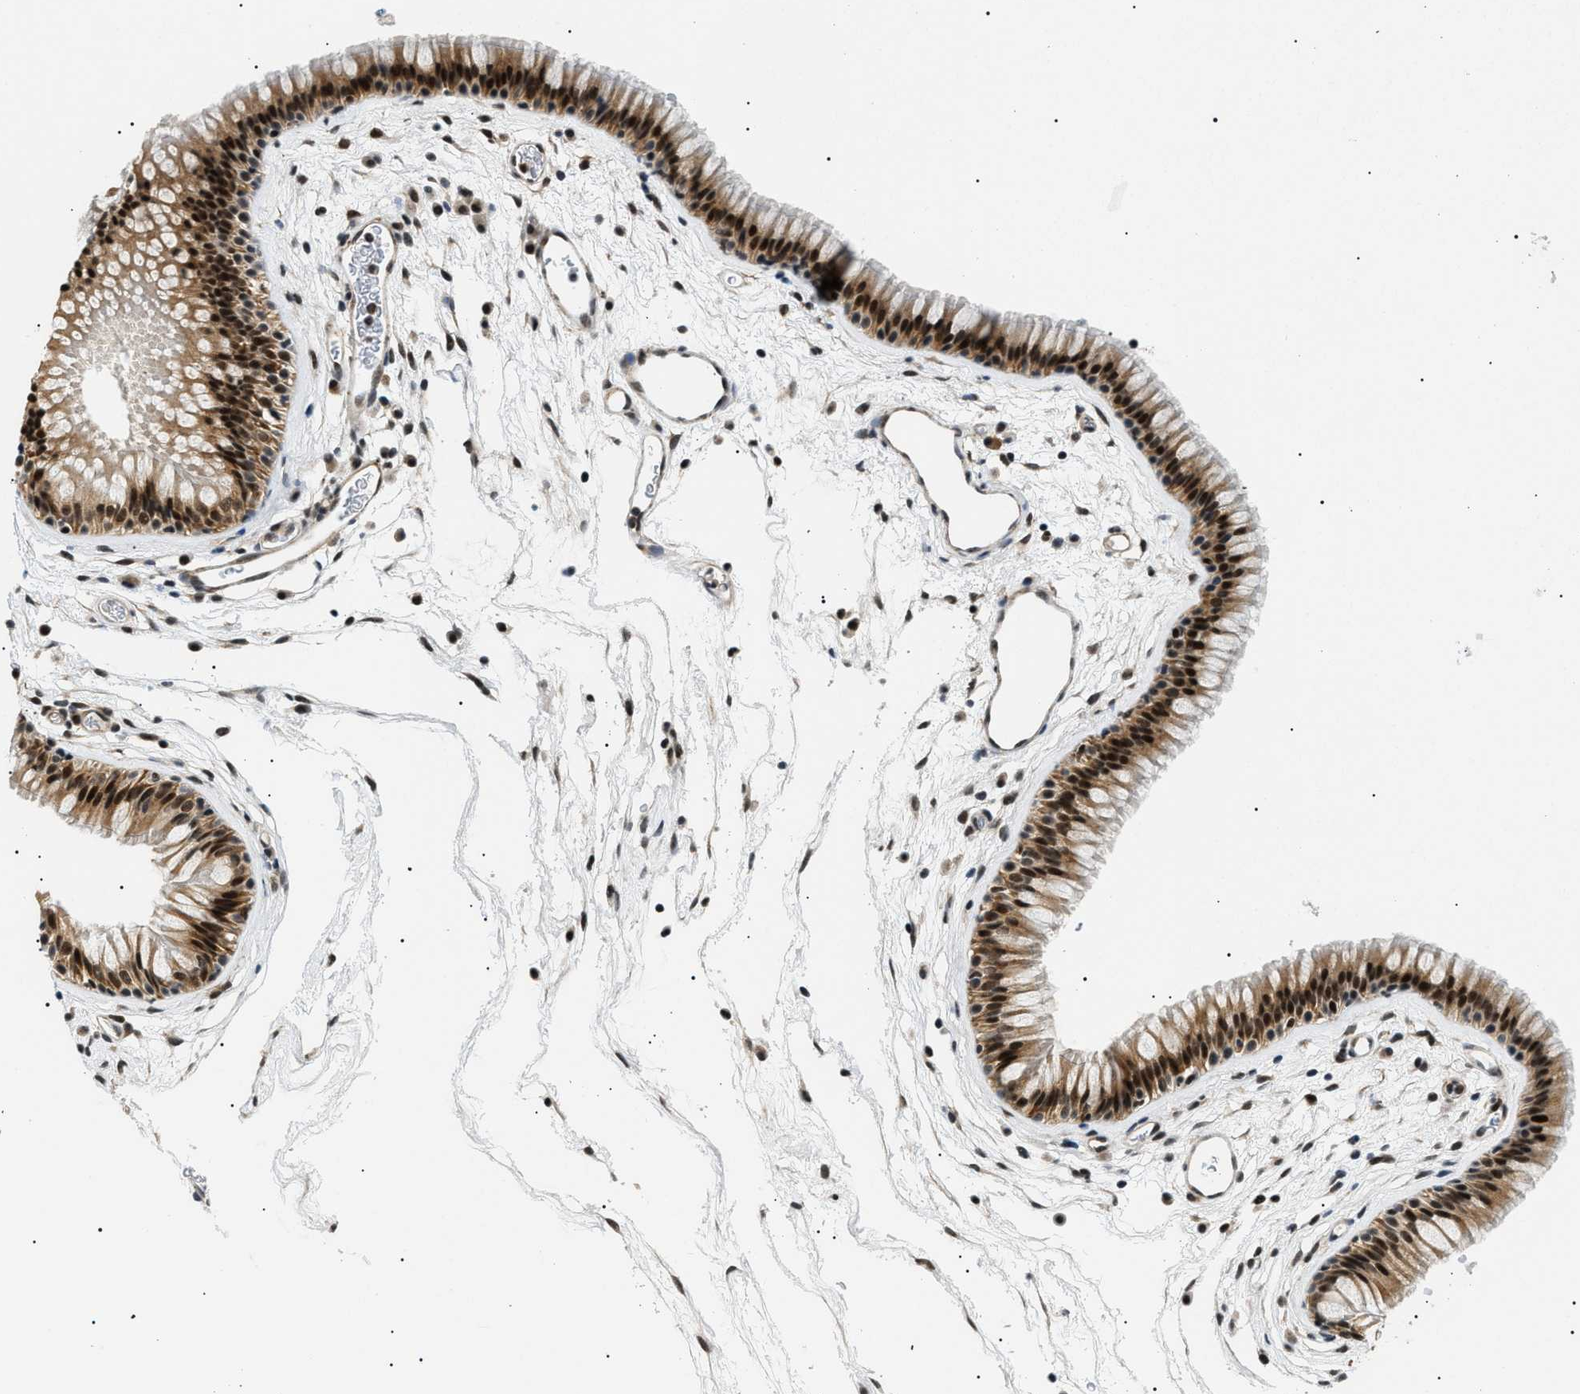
{"staining": {"intensity": "strong", "quantity": ">75%", "location": "cytoplasmic/membranous,nuclear"}, "tissue": "nasopharynx", "cell_type": "Respiratory epithelial cells", "image_type": "normal", "snomed": [{"axis": "morphology", "description": "Normal tissue, NOS"}, {"axis": "morphology", "description": "Inflammation, NOS"}, {"axis": "topography", "description": "Nasopharynx"}], "caption": "Nasopharynx stained with immunohistochemistry (IHC) displays strong cytoplasmic/membranous,nuclear staining in approximately >75% of respiratory epithelial cells. (DAB = brown stain, brightfield microscopy at high magnification).", "gene": "RBM15", "patient": {"sex": "male", "age": 48}}